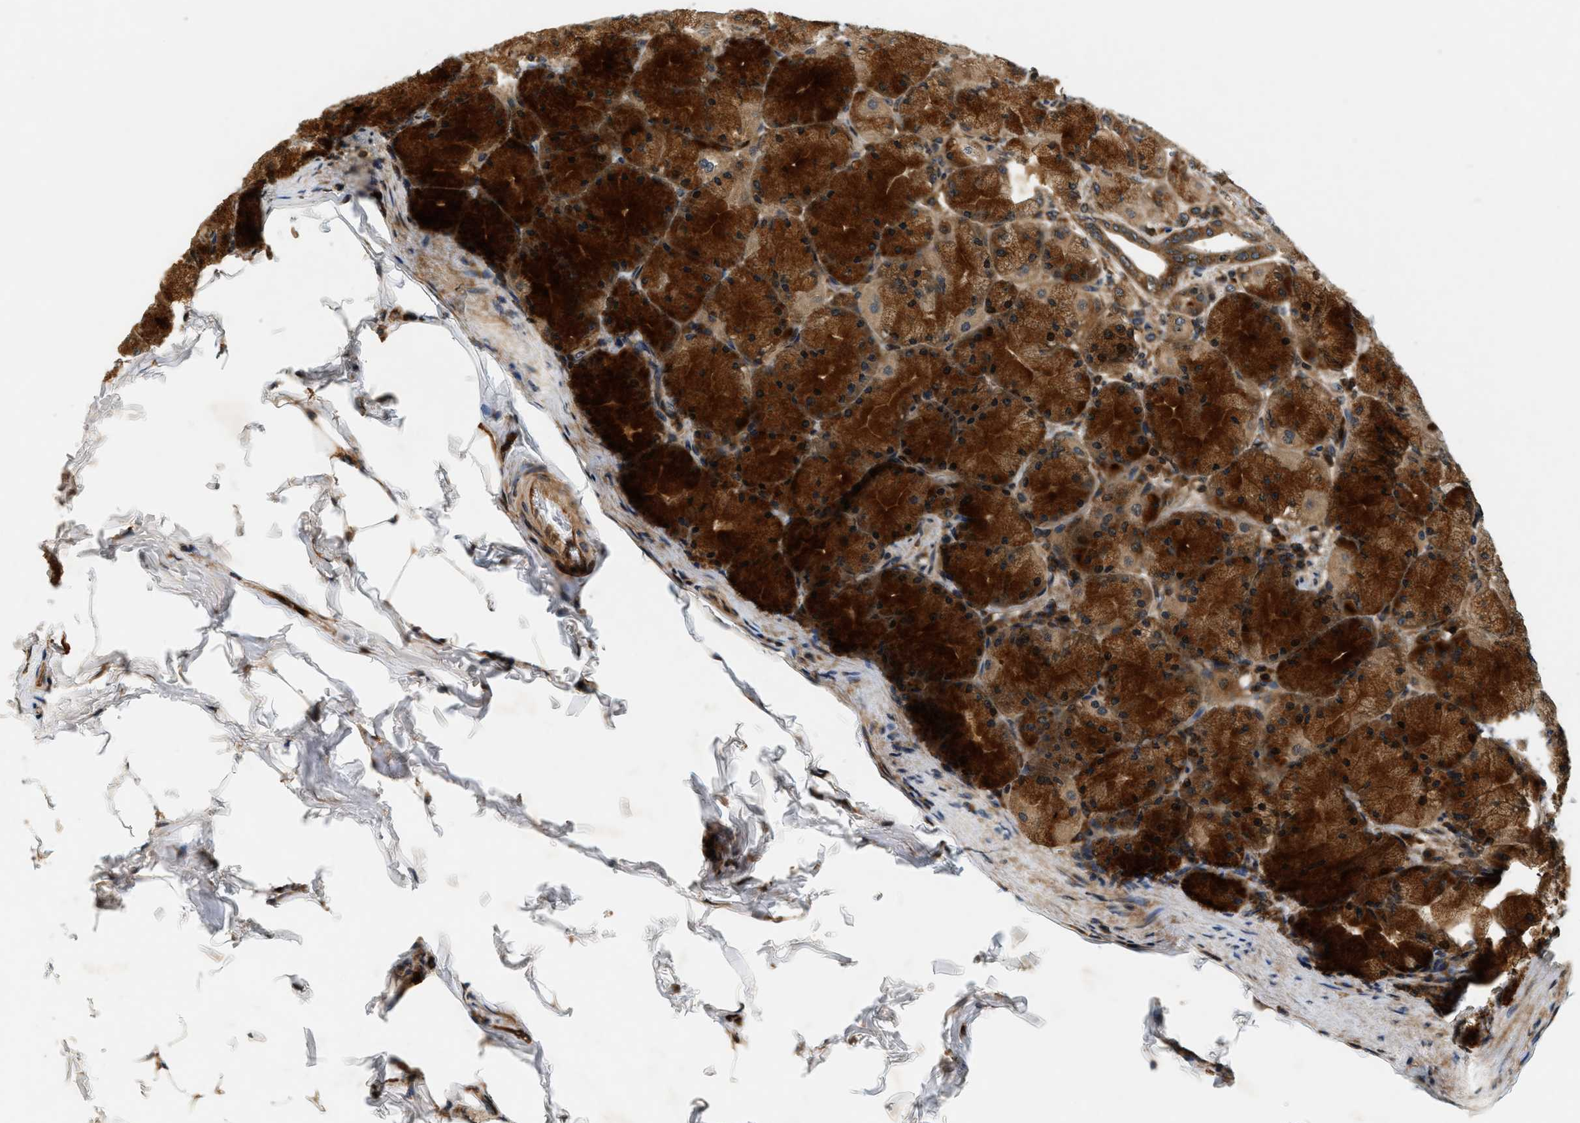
{"staining": {"intensity": "strong", "quantity": ">75%", "location": "cytoplasmic/membranous"}, "tissue": "stomach", "cell_type": "Glandular cells", "image_type": "normal", "snomed": [{"axis": "morphology", "description": "Normal tissue, NOS"}, {"axis": "topography", "description": "Stomach, upper"}], "caption": "IHC image of benign stomach: stomach stained using IHC demonstrates high levels of strong protein expression localized specifically in the cytoplasmic/membranous of glandular cells, appearing as a cytoplasmic/membranous brown color.", "gene": "SAMD9", "patient": {"sex": "female", "age": 56}}